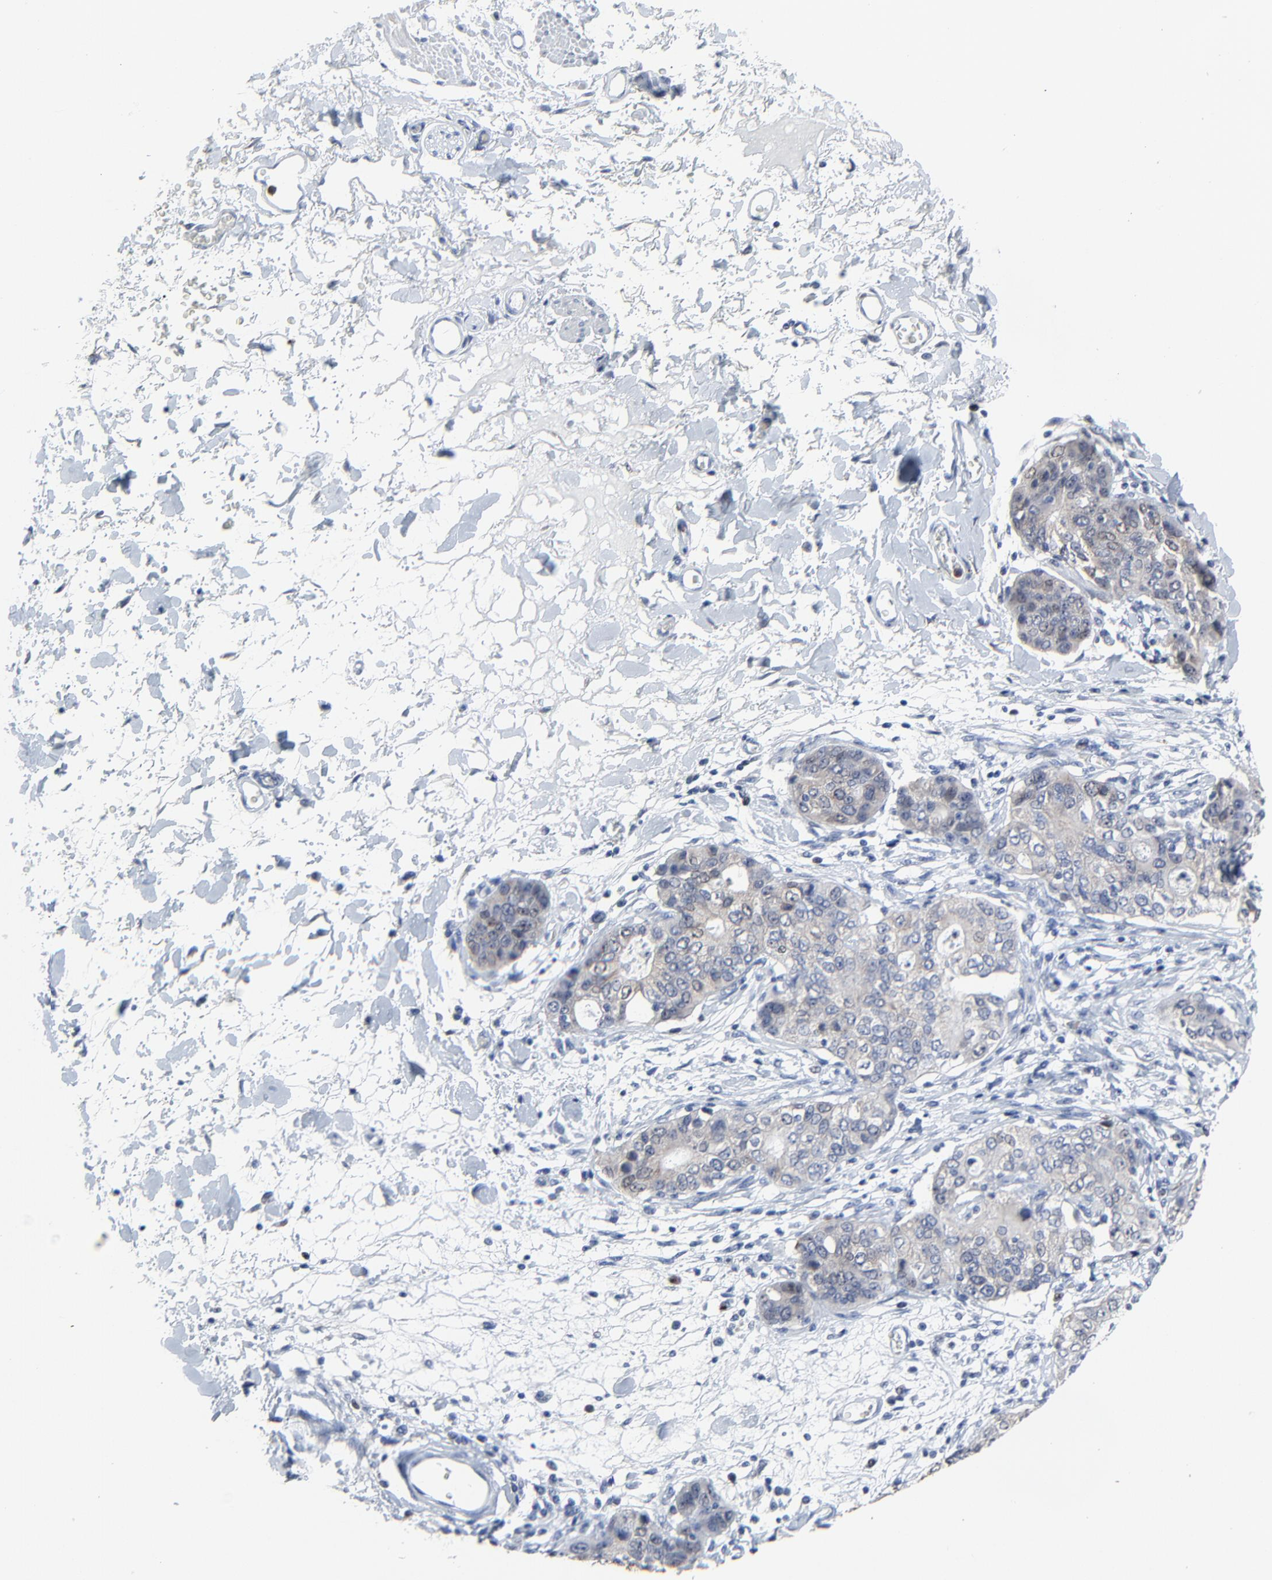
{"staining": {"intensity": "moderate", "quantity": "25%-75%", "location": "nuclear"}, "tissue": "stomach cancer", "cell_type": "Tumor cells", "image_type": "cancer", "snomed": [{"axis": "morphology", "description": "Adenocarcinoma, NOS"}, {"axis": "topography", "description": "Esophagus"}, {"axis": "topography", "description": "Stomach"}], "caption": "Protein expression analysis of human stomach cancer reveals moderate nuclear positivity in approximately 25%-75% of tumor cells.", "gene": "BIRC3", "patient": {"sex": "male", "age": 74}}